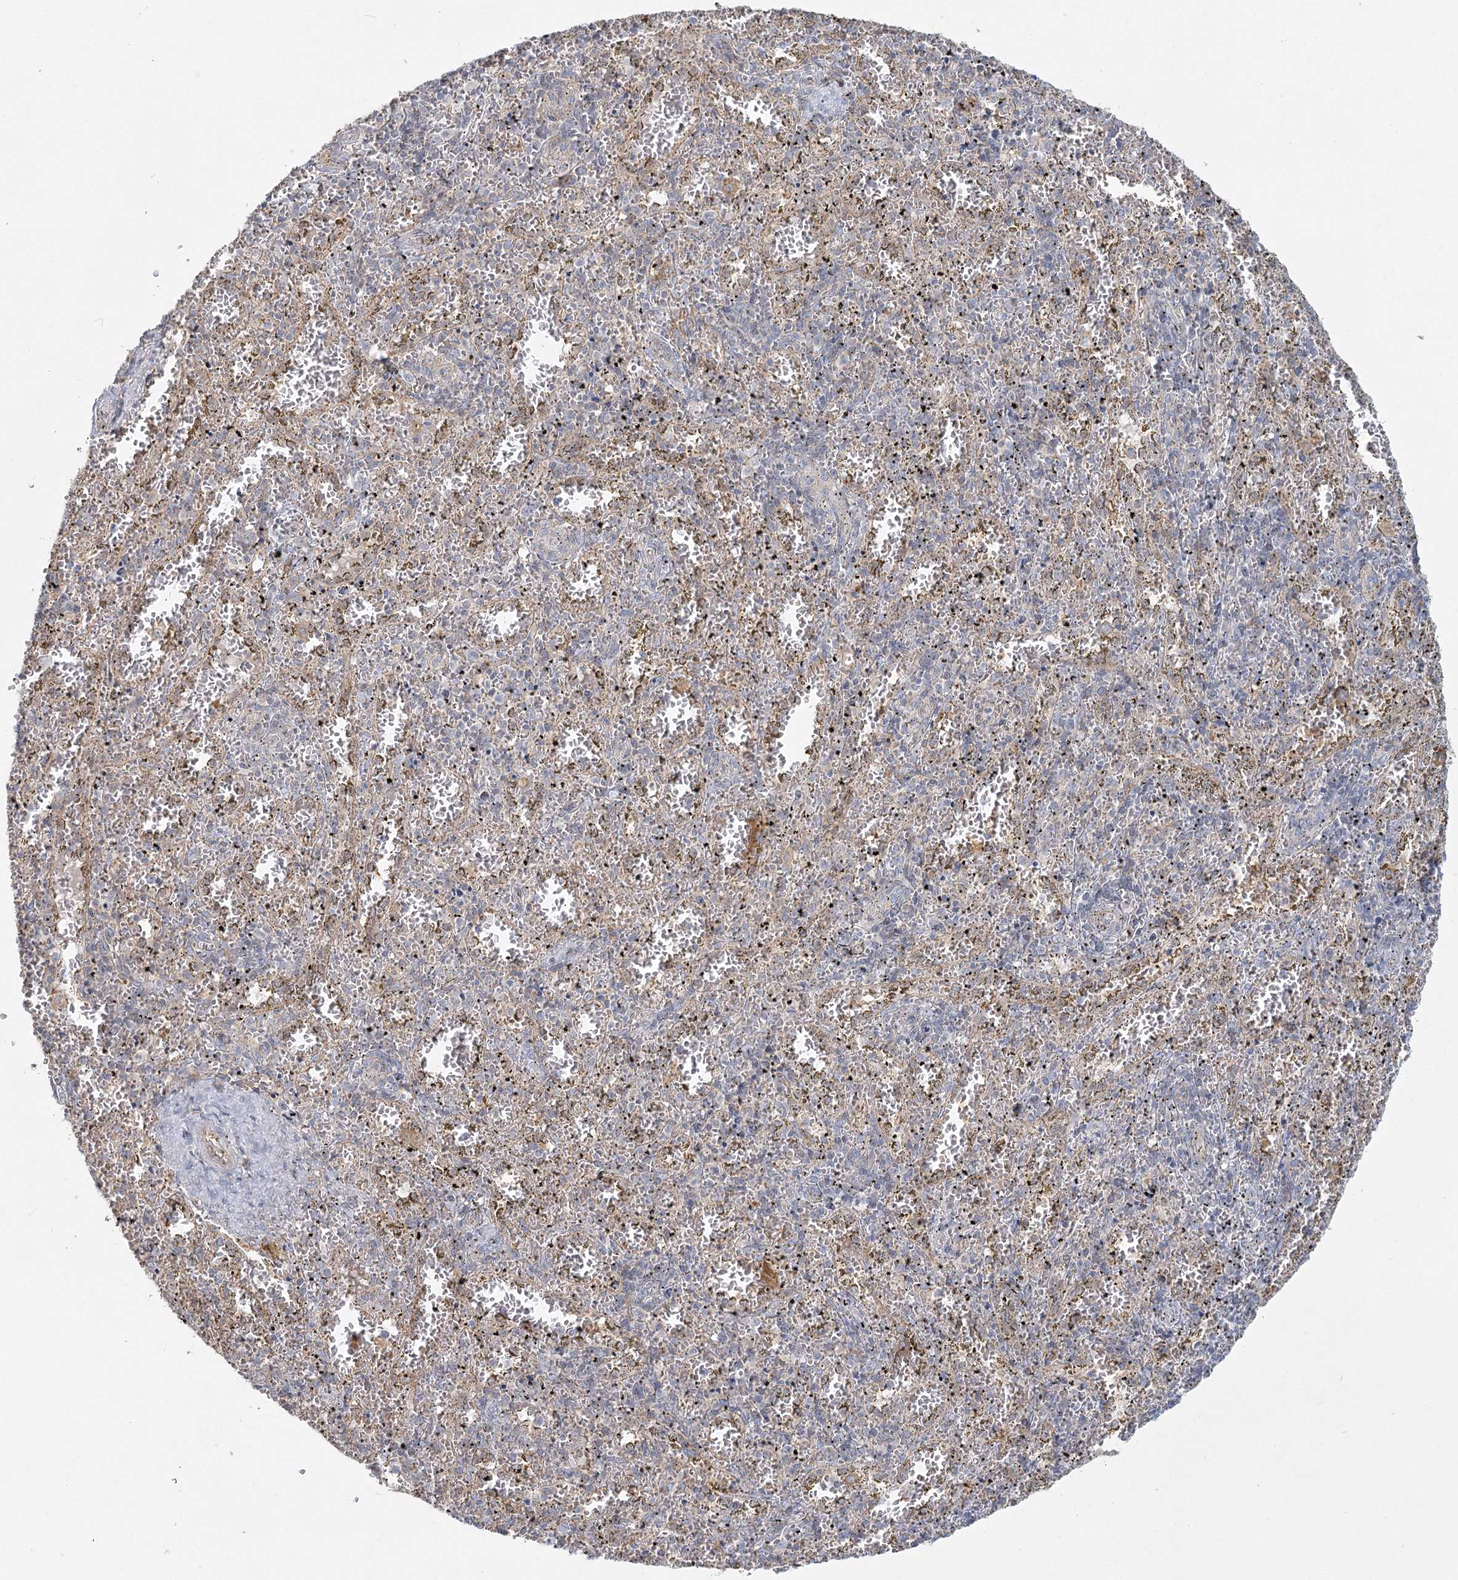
{"staining": {"intensity": "negative", "quantity": "none", "location": "none"}, "tissue": "spleen", "cell_type": "Cells in red pulp", "image_type": "normal", "snomed": [{"axis": "morphology", "description": "Normal tissue, NOS"}, {"axis": "topography", "description": "Spleen"}], "caption": "Protein analysis of normal spleen shows no significant staining in cells in red pulp.", "gene": "KBTBD4", "patient": {"sex": "male", "age": 11}}